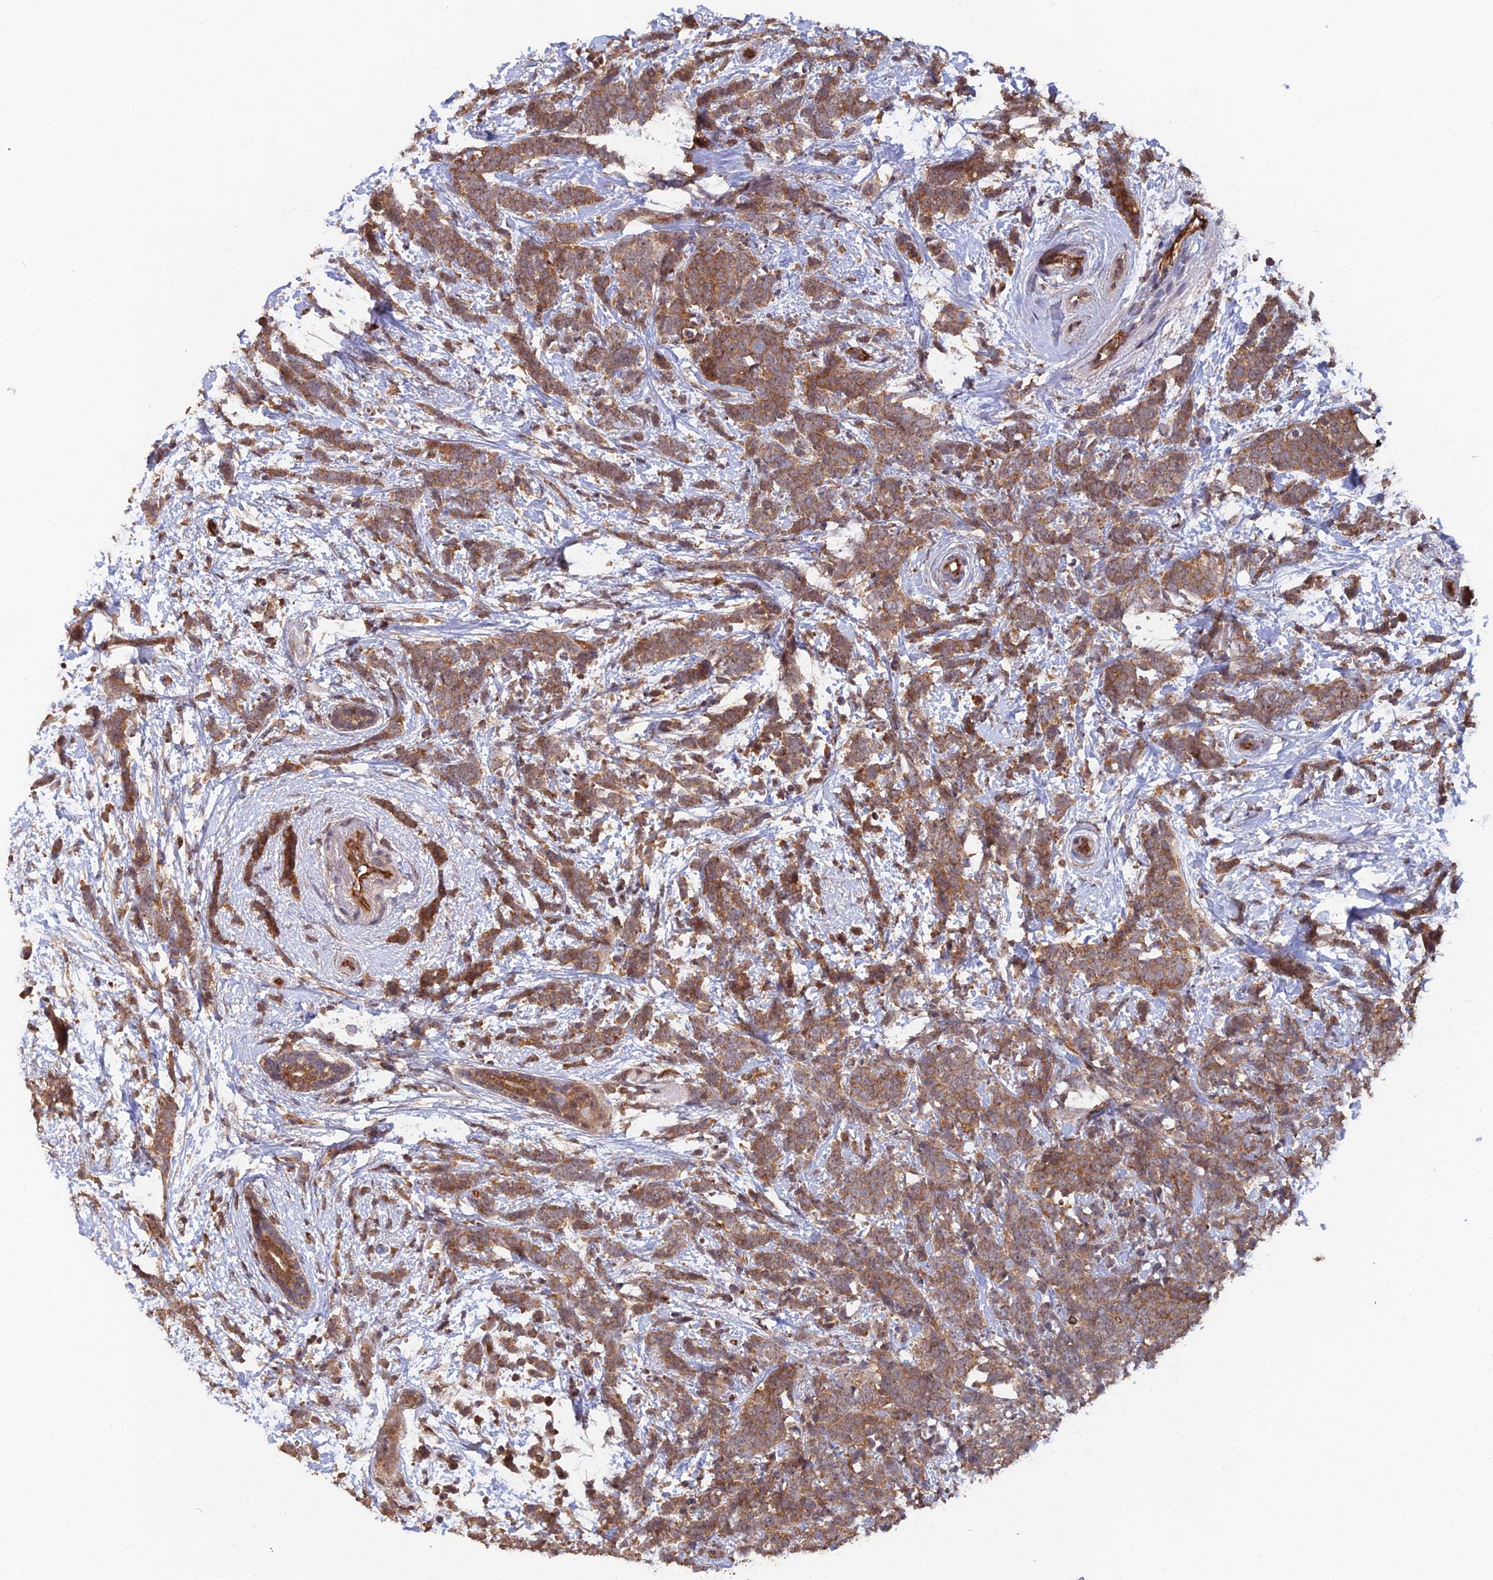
{"staining": {"intensity": "moderate", "quantity": ">75%", "location": "cytoplasmic/membranous"}, "tissue": "breast cancer", "cell_type": "Tumor cells", "image_type": "cancer", "snomed": [{"axis": "morphology", "description": "Lobular carcinoma"}, {"axis": "topography", "description": "Breast"}], "caption": "Human breast cancer (lobular carcinoma) stained with a protein marker exhibits moderate staining in tumor cells.", "gene": "RALGAPA2", "patient": {"sex": "female", "age": 58}}